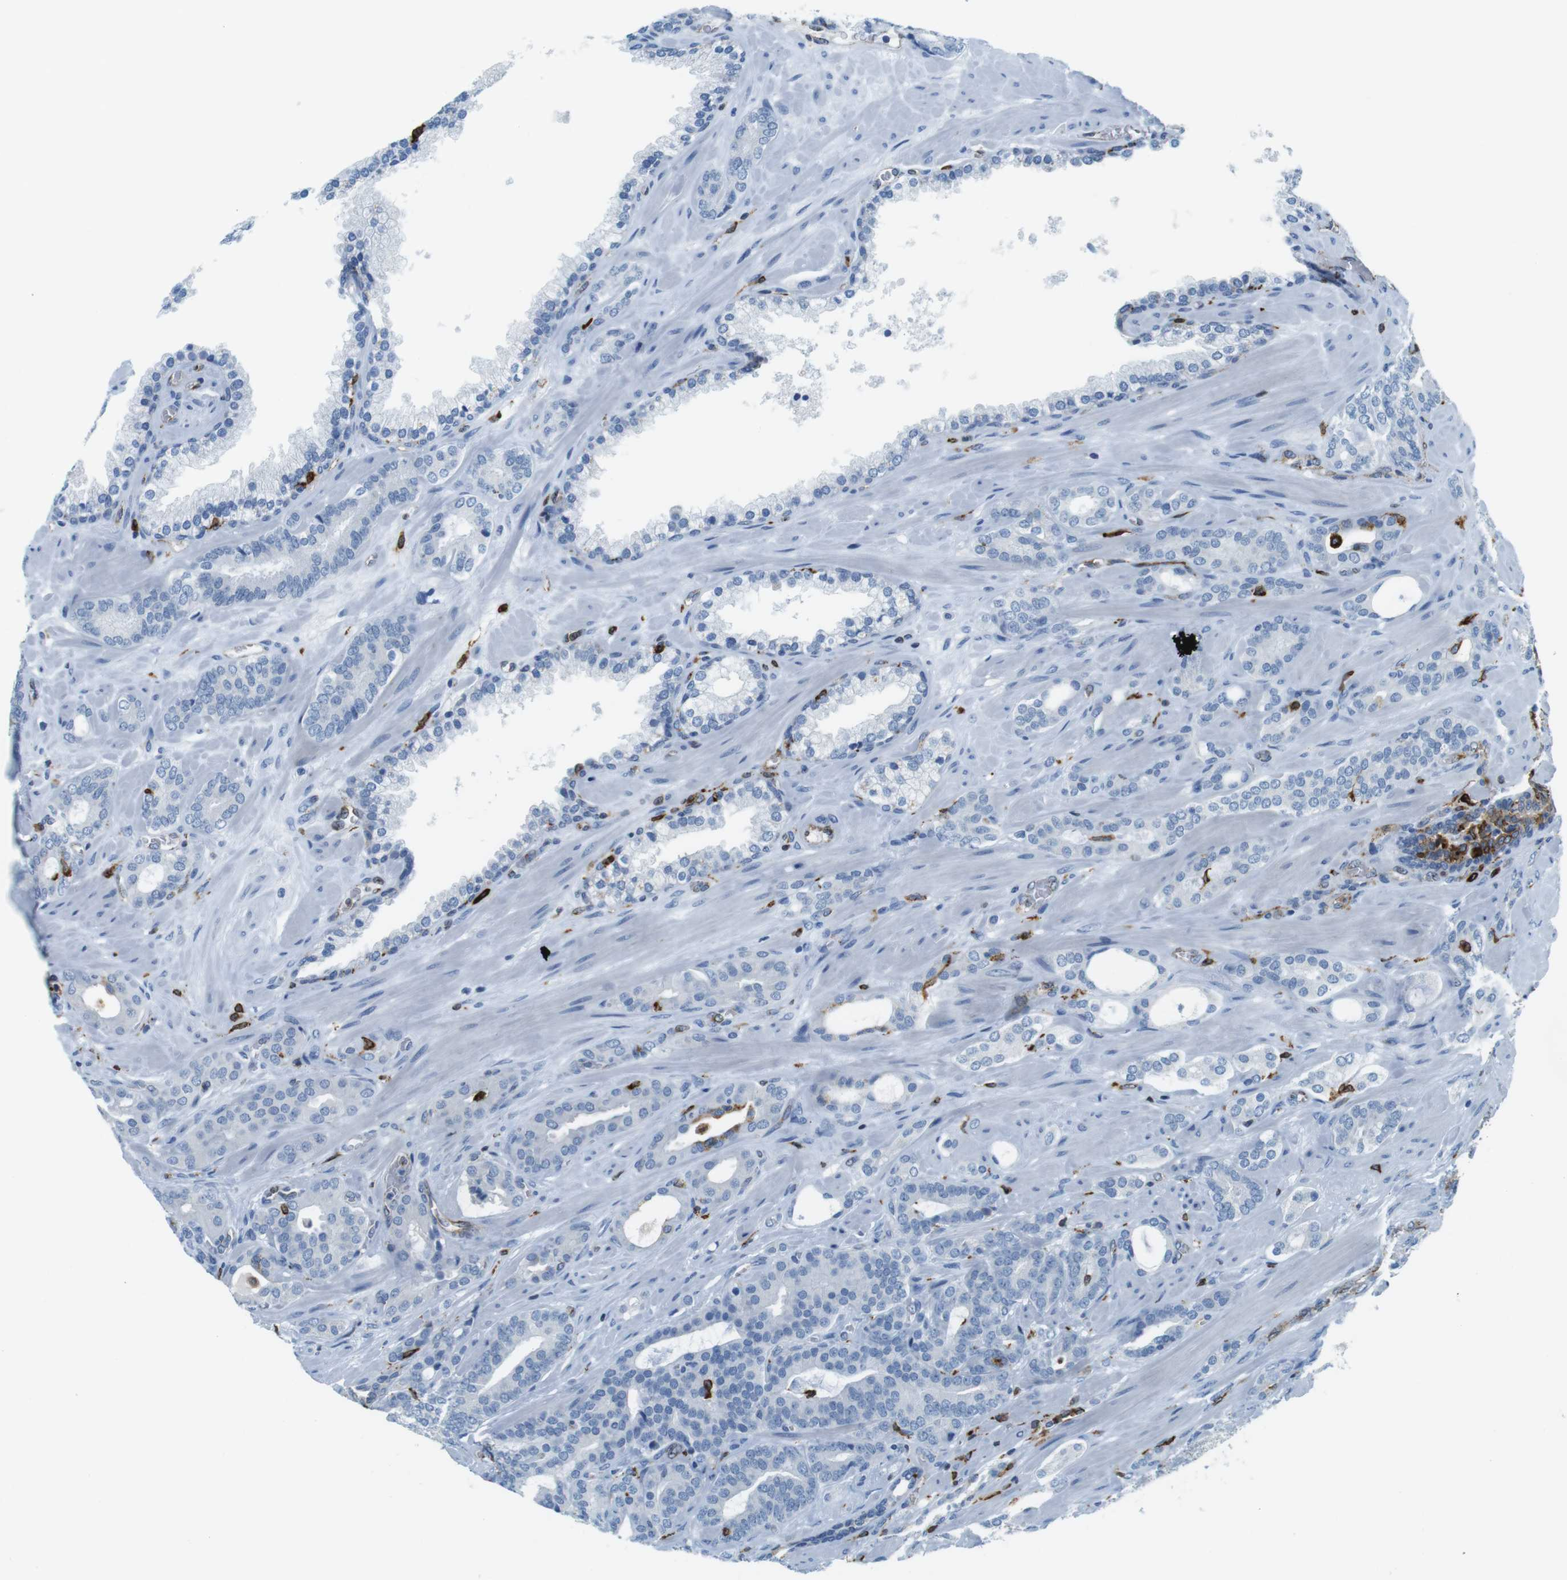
{"staining": {"intensity": "negative", "quantity": "none", "location": "none"}, "tissue": "prostate cancer", "cell_type": "Tumor cells", "image_type": "cancer", "snomed": [{"axis": "morphology", "description": "Adenocarcinoma, Low grade"}, {"axis": "topography", "description": "Prostate"}], "caption": "Immunohistochemistry of human prostate cancer (low-grade adenocarcinoma) shows no staining in tumor cells. (Stains: DAB IHC with hematoxylin counter stain, Microscopy: brightfield microscopy at high magnification).", "gene": "CIITA", "patient": {"sex": "male", "age": 63}}